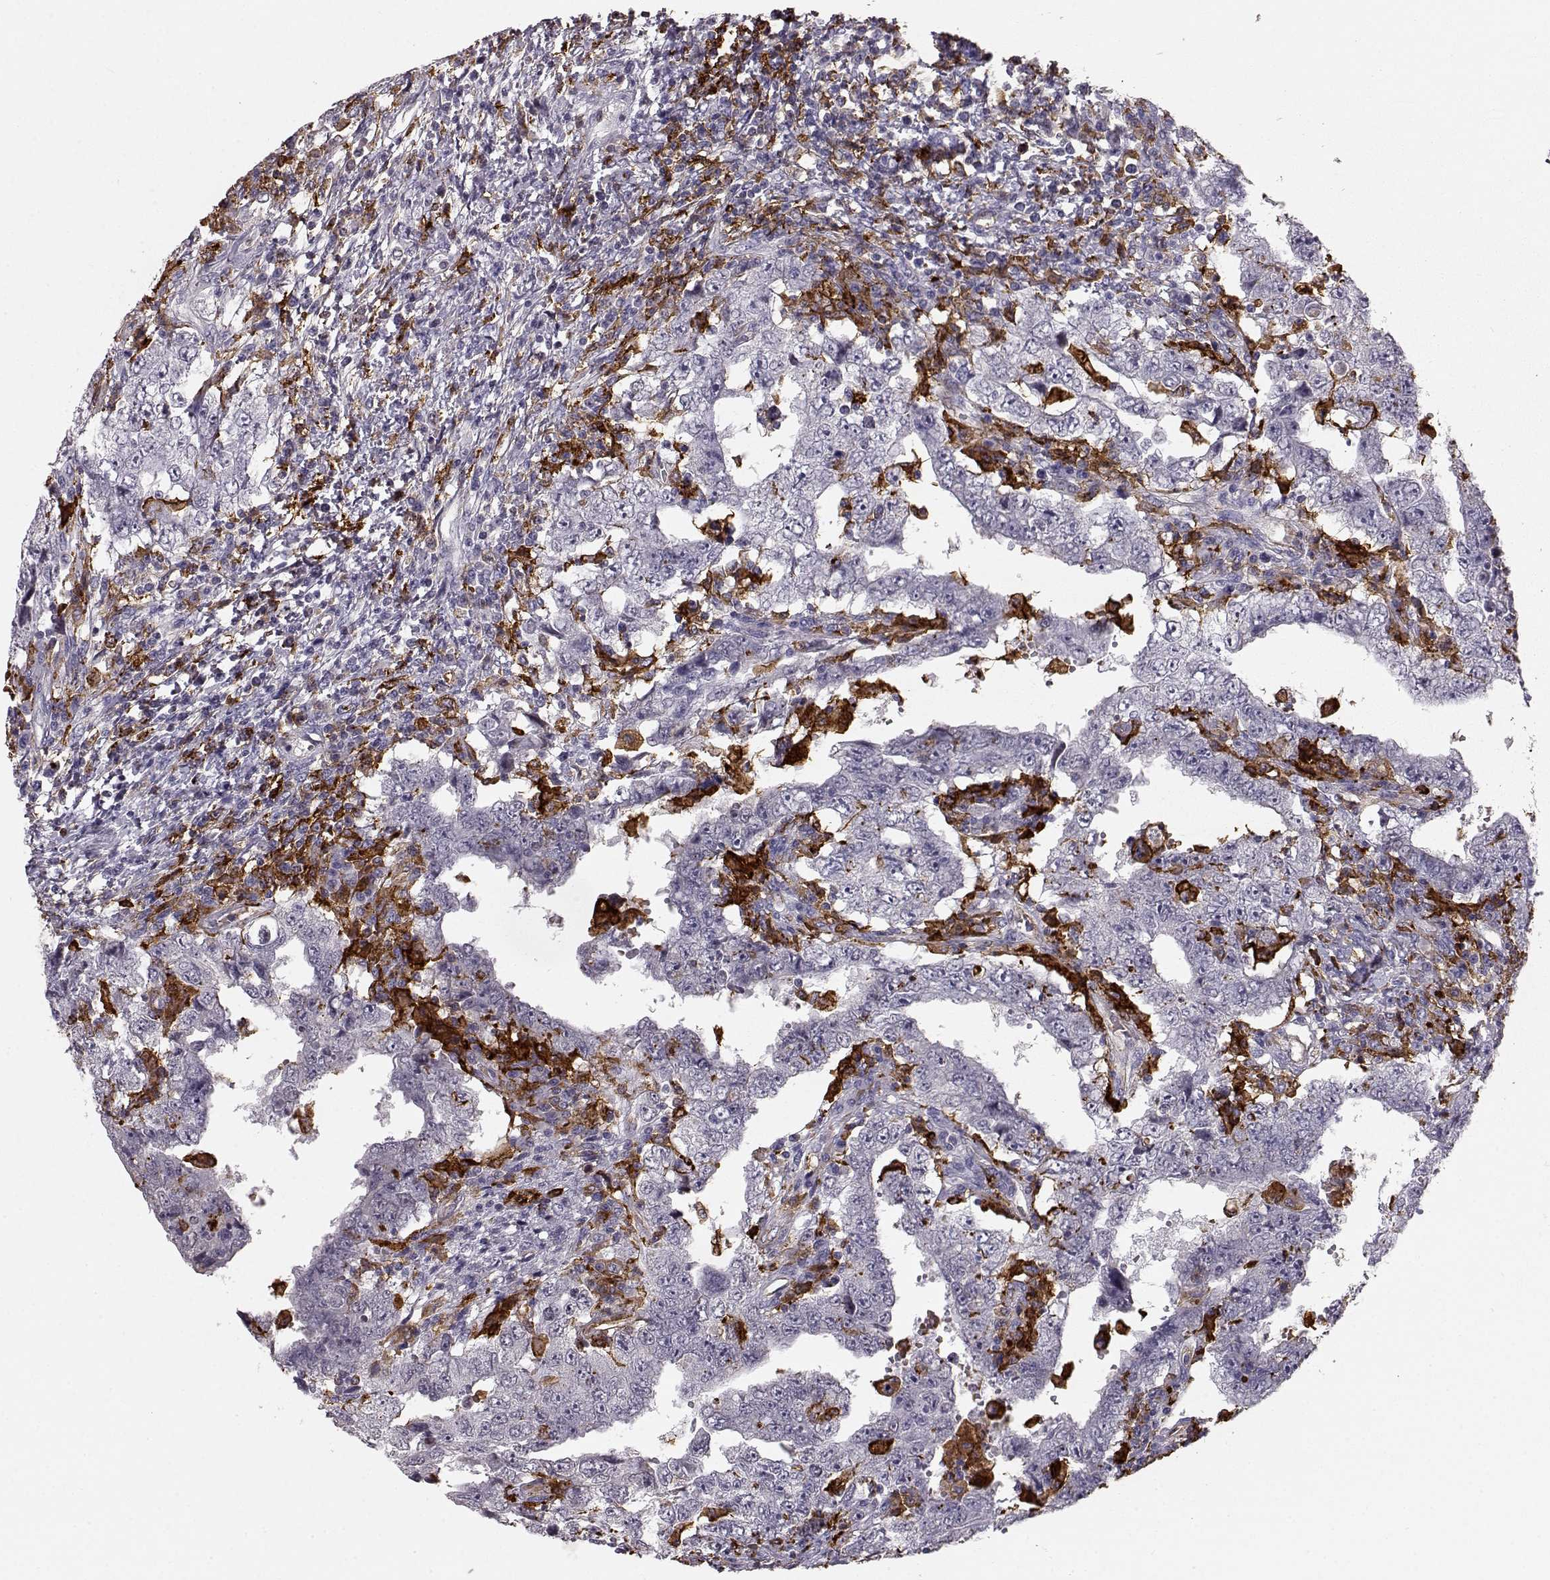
{"staining": {"intensity": "negative", "quantity": "none", "location": "none"}, "tissue": "testis cancer", "cell_type": "Tumor cells", "image_type": "cancer", "snomed": [{"axis": "morphology", "description": "Carcinoma, Embryonal, NOS"}, {"axis": "topography", "description": "Testis"}], "caption": "Tumor cells show no significant protein positivity in testis embryonal carcinoma.", "gene": "CCNF", "patient": {"sex": "male", "age": 26}}